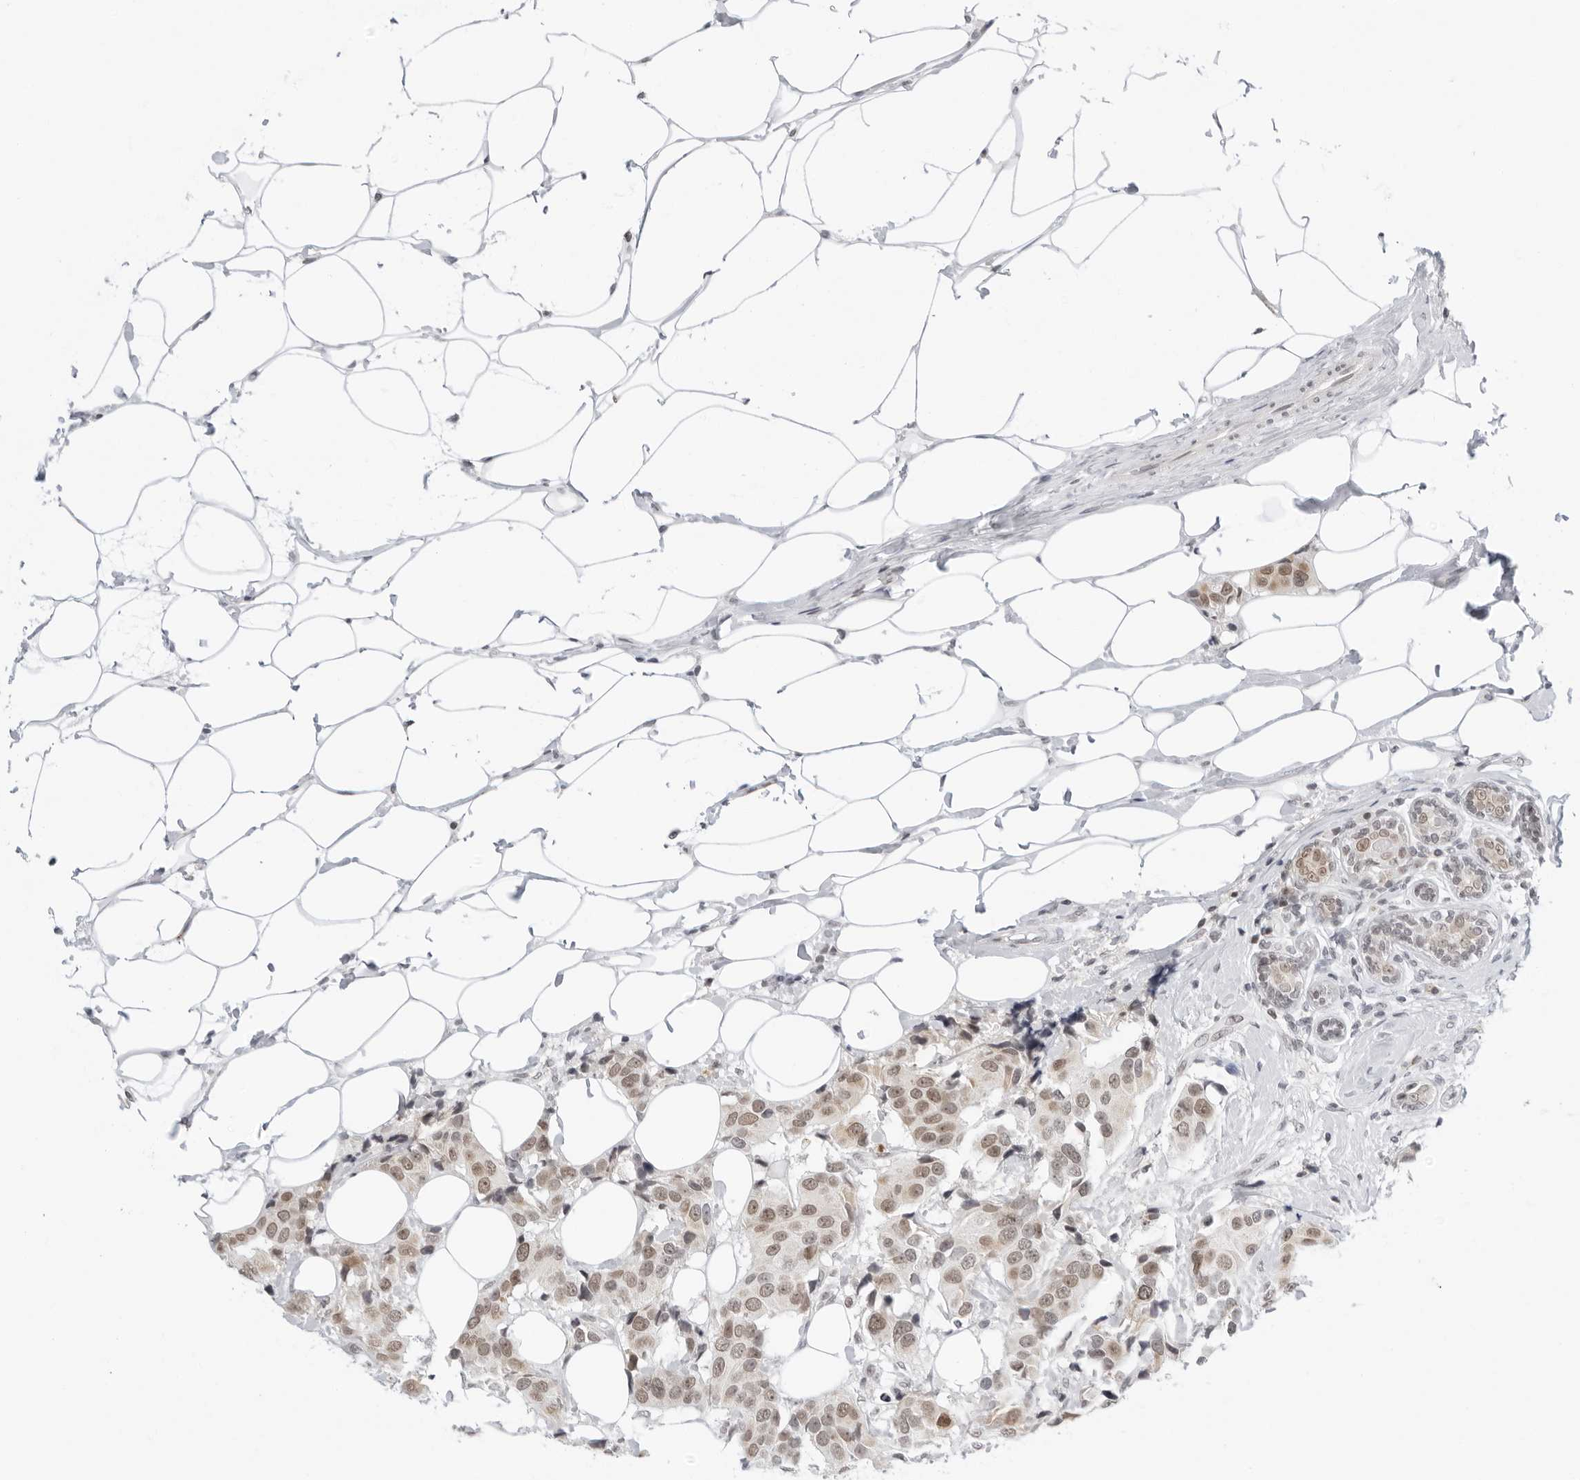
{"staining": {"intensity": "moderate", "quantity": ">75%", "location": "nuclear"}, "tissue": "breast cancer", "cell_type": "Tumor cells", "image_type": "cancer", "snomed": [{"axis": "morphology", "description": "Normal tissue, NOS"}, {"axis": "morphology", "description": "Duct carcinoma"}, {"axis": "topography", "description": "Breast"}], "caption": "Brown immunohistochemical staining in breast infiltrating ductal carcinoma displays moderate nuclear positivity in about >75% of tumor cells. The staining was performed using DAB (3,3'-diaminobenzidine) to visualize the protein expression in brown, while the nuclei were stained in blue with hematoxylin (Magnification: 20x).", "gene": "MSH6", "patient": {"sex": "female", "age": 39}}